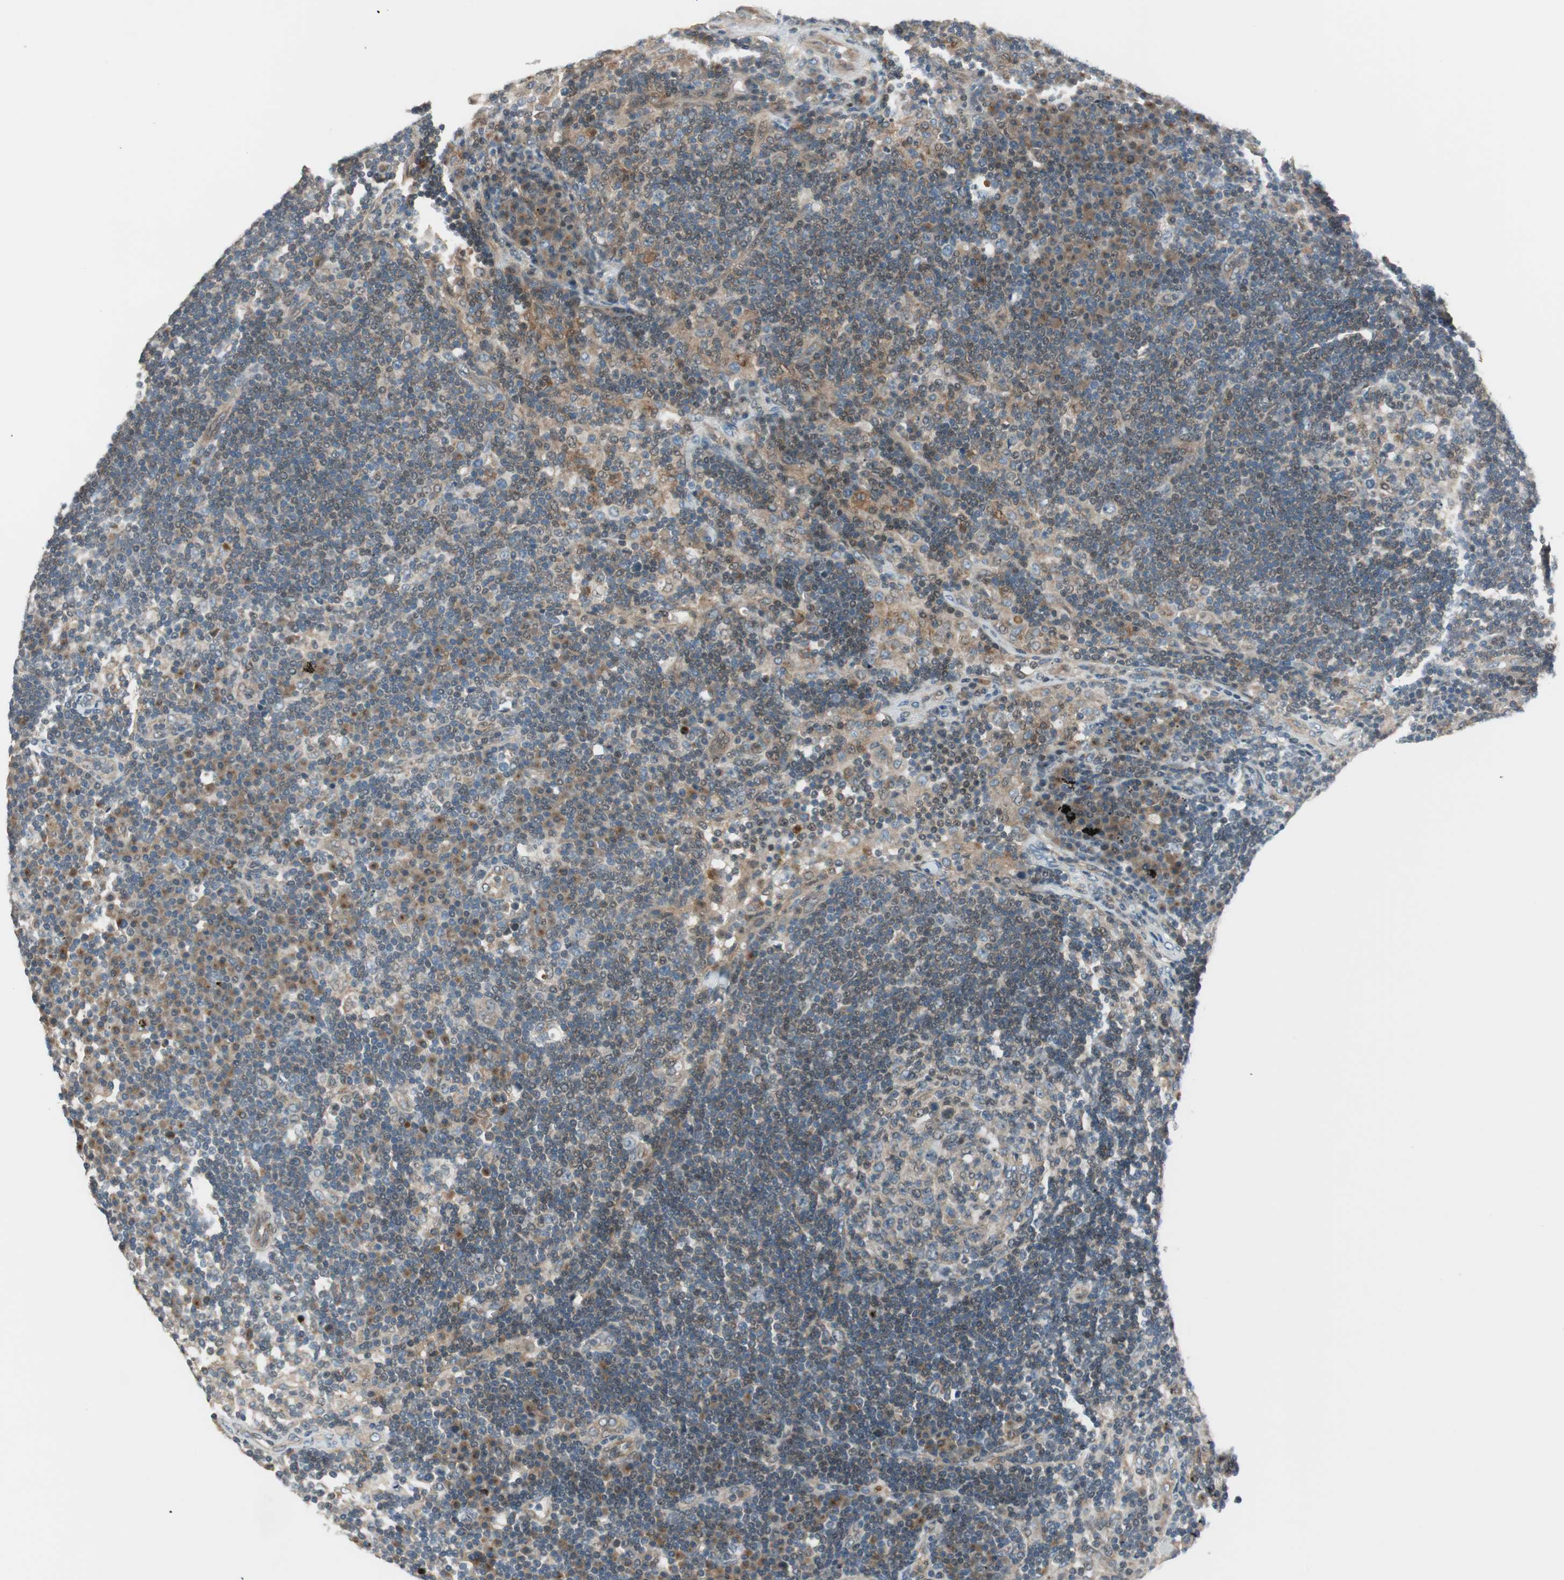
{"staining": {"intensity": "weak", "quantity": "<25%", "location": "cytoplasmic/membranous"}, "tissue": "lymph node", "cell_type": "Germinal center cells", "image_type": "normal", "snomed": [{"axis": "morphology", "description": "Normal tissue, NOS"}, {"axis": "morphology", "description": "Squamous cell carcinoma, metastatic, NOS"}, {"axis": "topography", "description": "Lymph node"}], "caption": "Immunohistochemistry photomicrograph of benign human lymph node stained for a protein (brown), which exhibits no expression in germinal center cells. (Brightfield microscopy of DAB immunohistochemistry at high magnification).", "gene": "CGRRF1", "patient": {"sex": "female", "age": 53}}